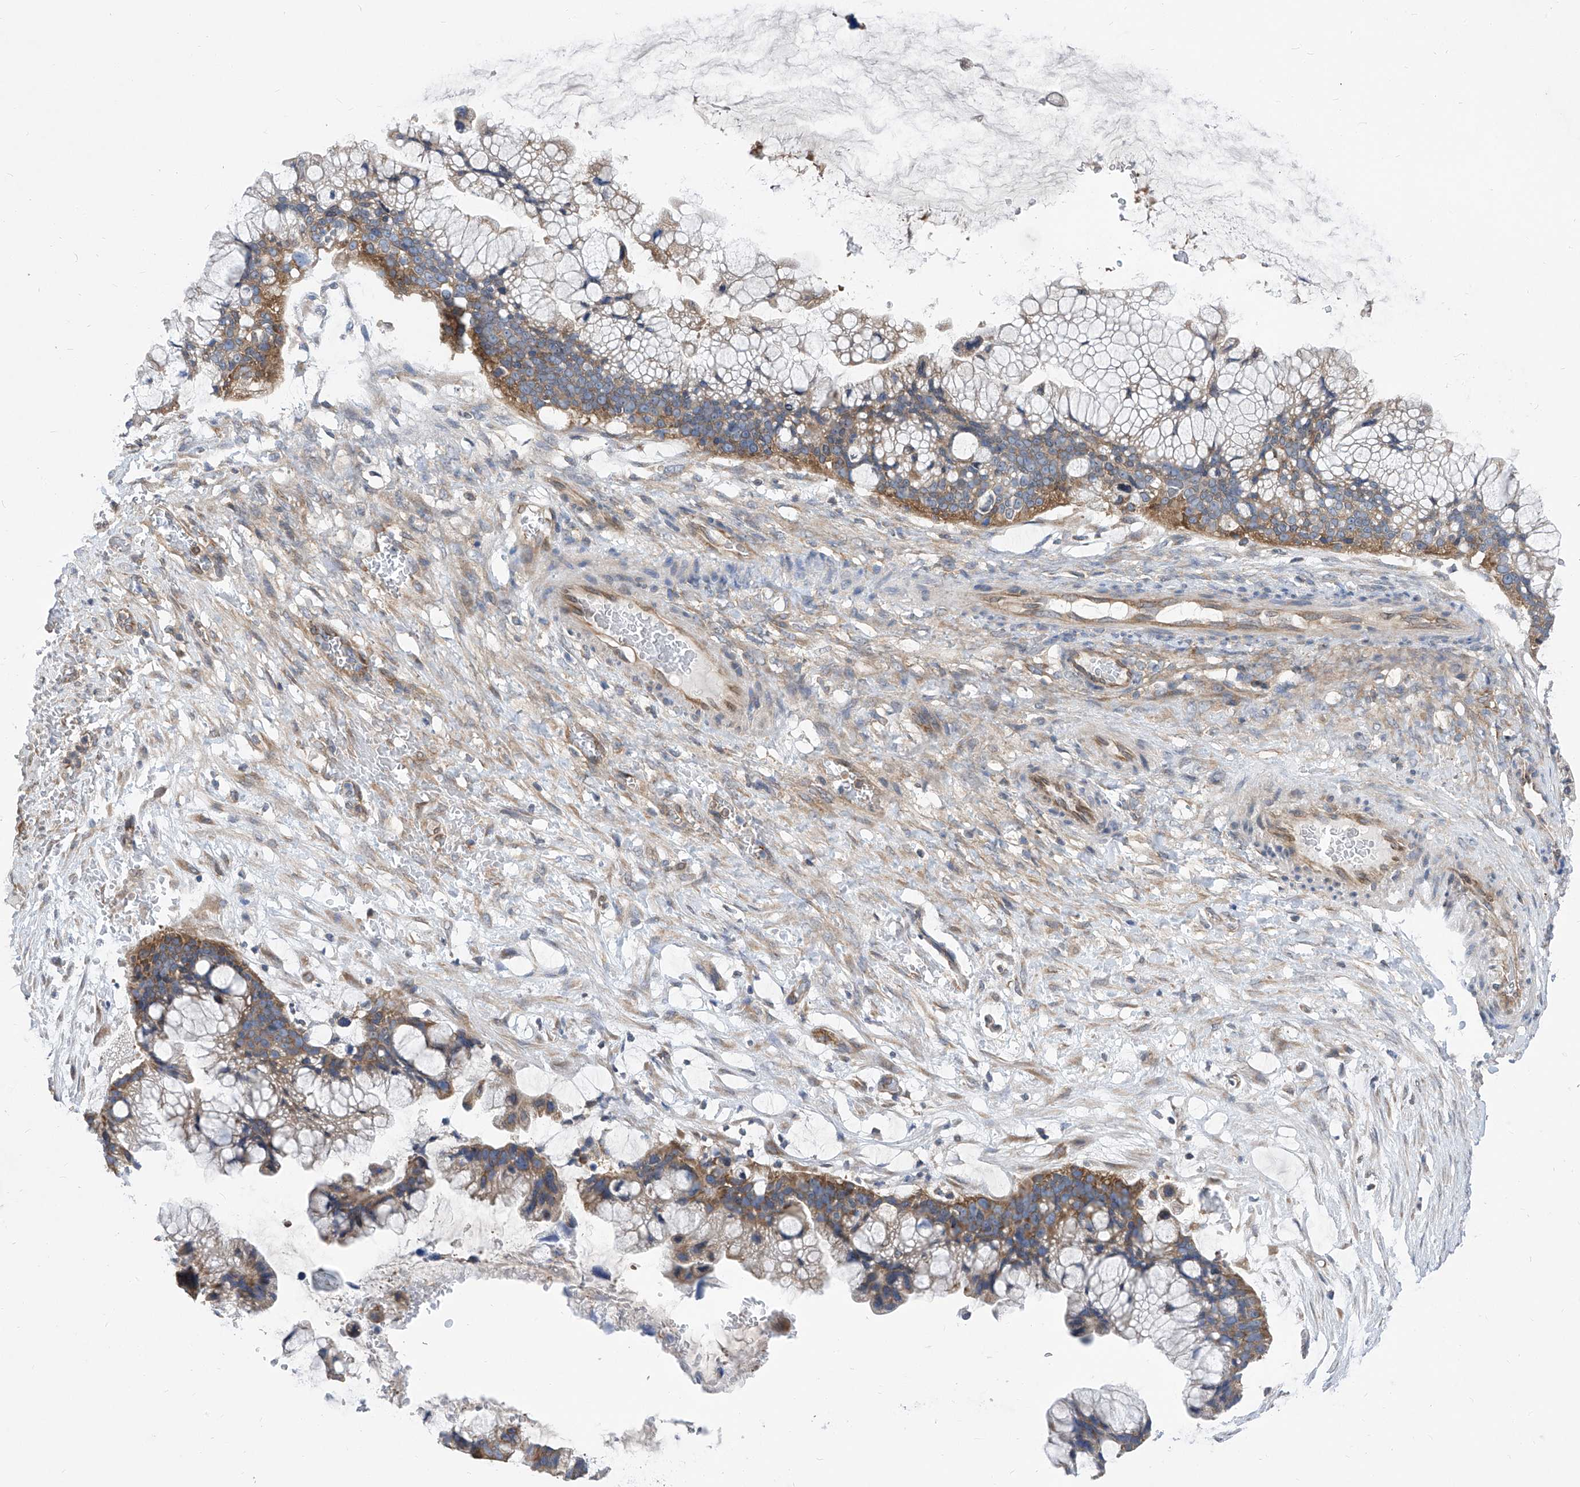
{"staining": {"intensity": "moderate", "quantity": "25%-75%", "location": "cytoplasmic/membranous"}, "tissue": "ovarian cancer", "cell_type": "Tumor cells", "image_type": "cancer", "snomed": [{"axis": "morphology", "description": "Cystadenocarcinoma, mucinous, NOS"}, {"axis": "topography", "description": "Ovary"}], "caption": "Ovarian mucinous cystadenocarcinoma stained for a protein (brown) shows moderate cytoplasmic/membranous positive staining in approximately 25%-75% of tumor cells.", "gene": "EIF3M", "patient": {"sex": "female", "age": 37}}